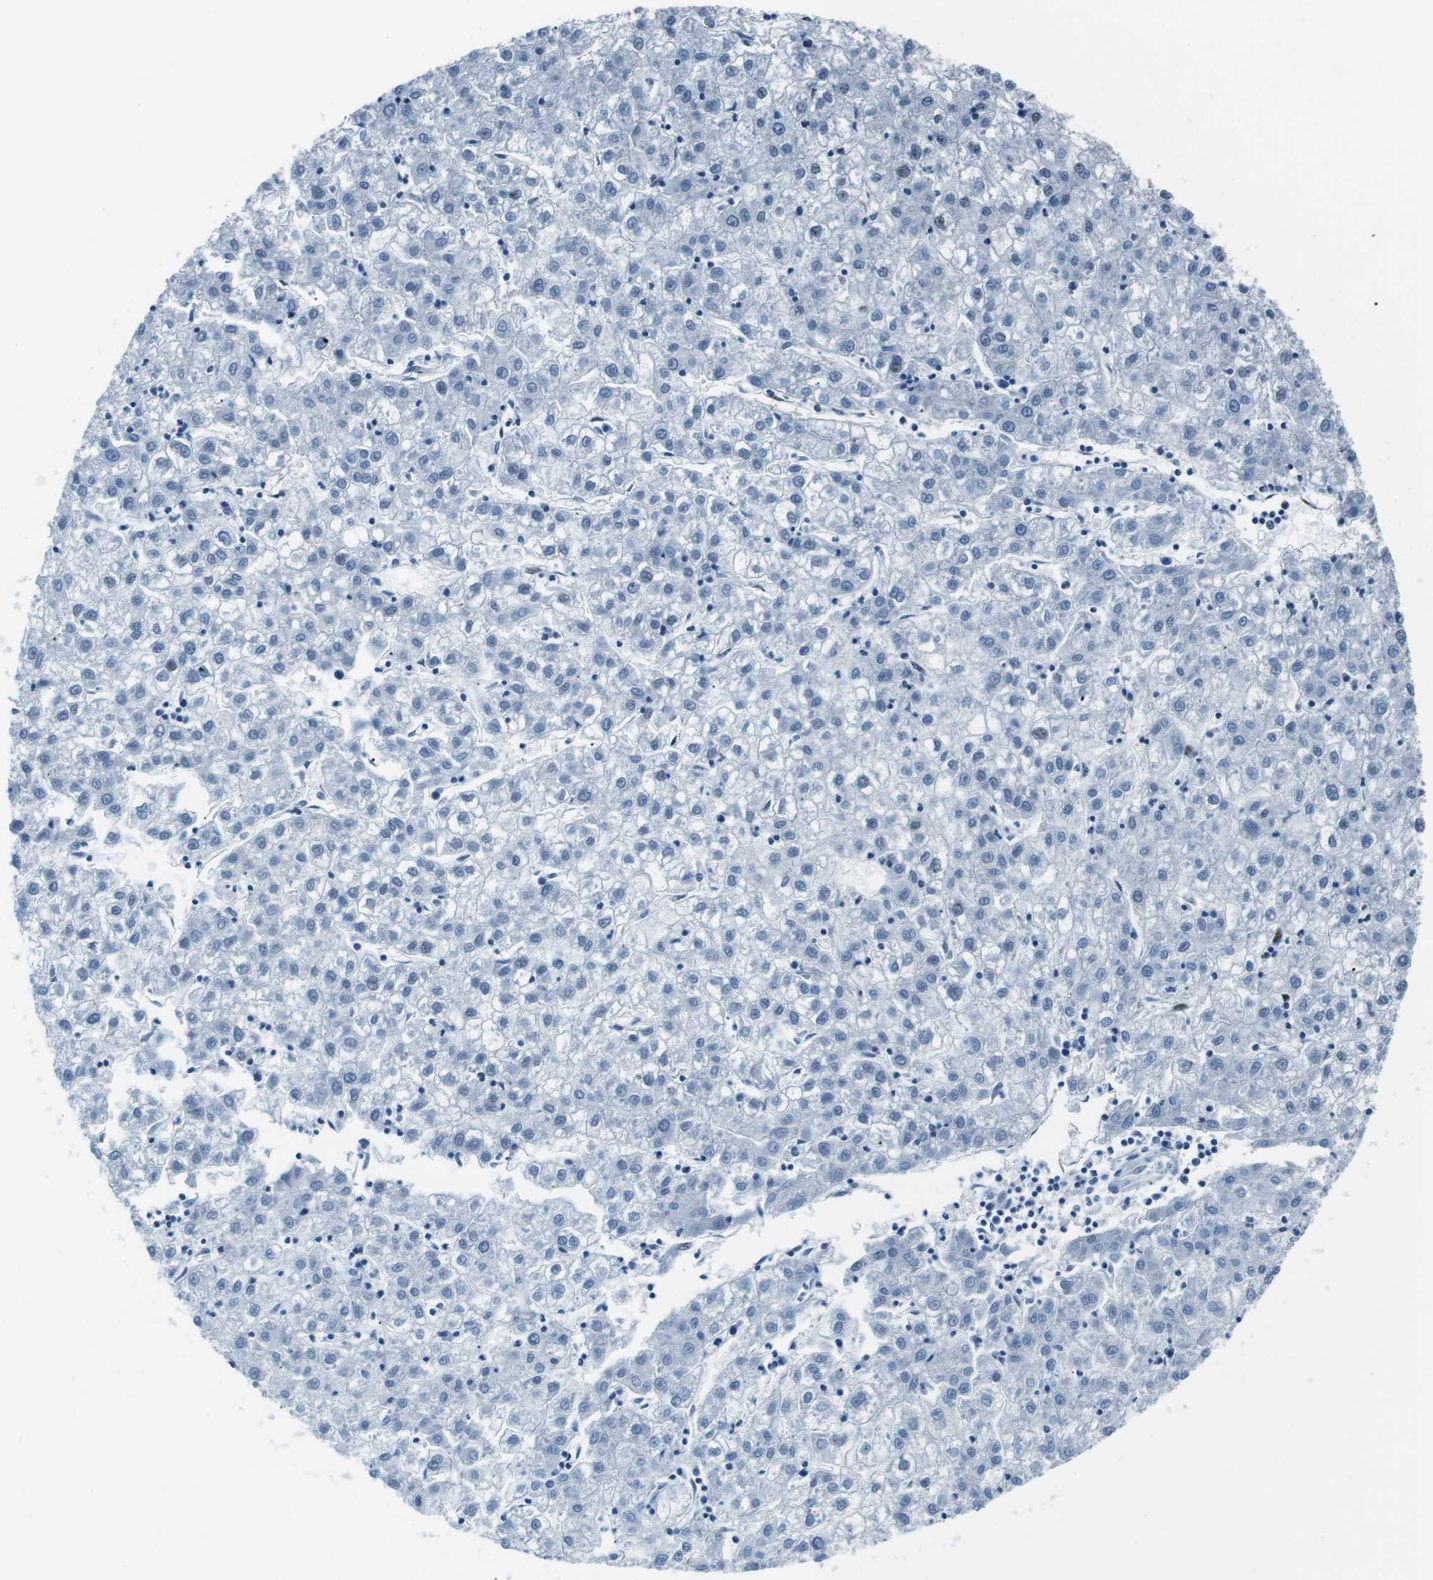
{"staining": {"intensity": "negative", "quantity": "none", "location": "none"}, "tissue": "liver cancer", "cell_type": "Tumor cells", "image_type": "cancer", "snomed": [{"axis": "morphology", "description": "Carcinoma, Hepatocellular, NOS"}, {"axis": "topography", "description": "Liver"}], "caption": "Human liver cancer (hepatocellular carcinoma) stained for a protein using IHC exhibits no expression in tumor cells.", "gene": "PML", "patient": {"sex": "male", "age": 72}}